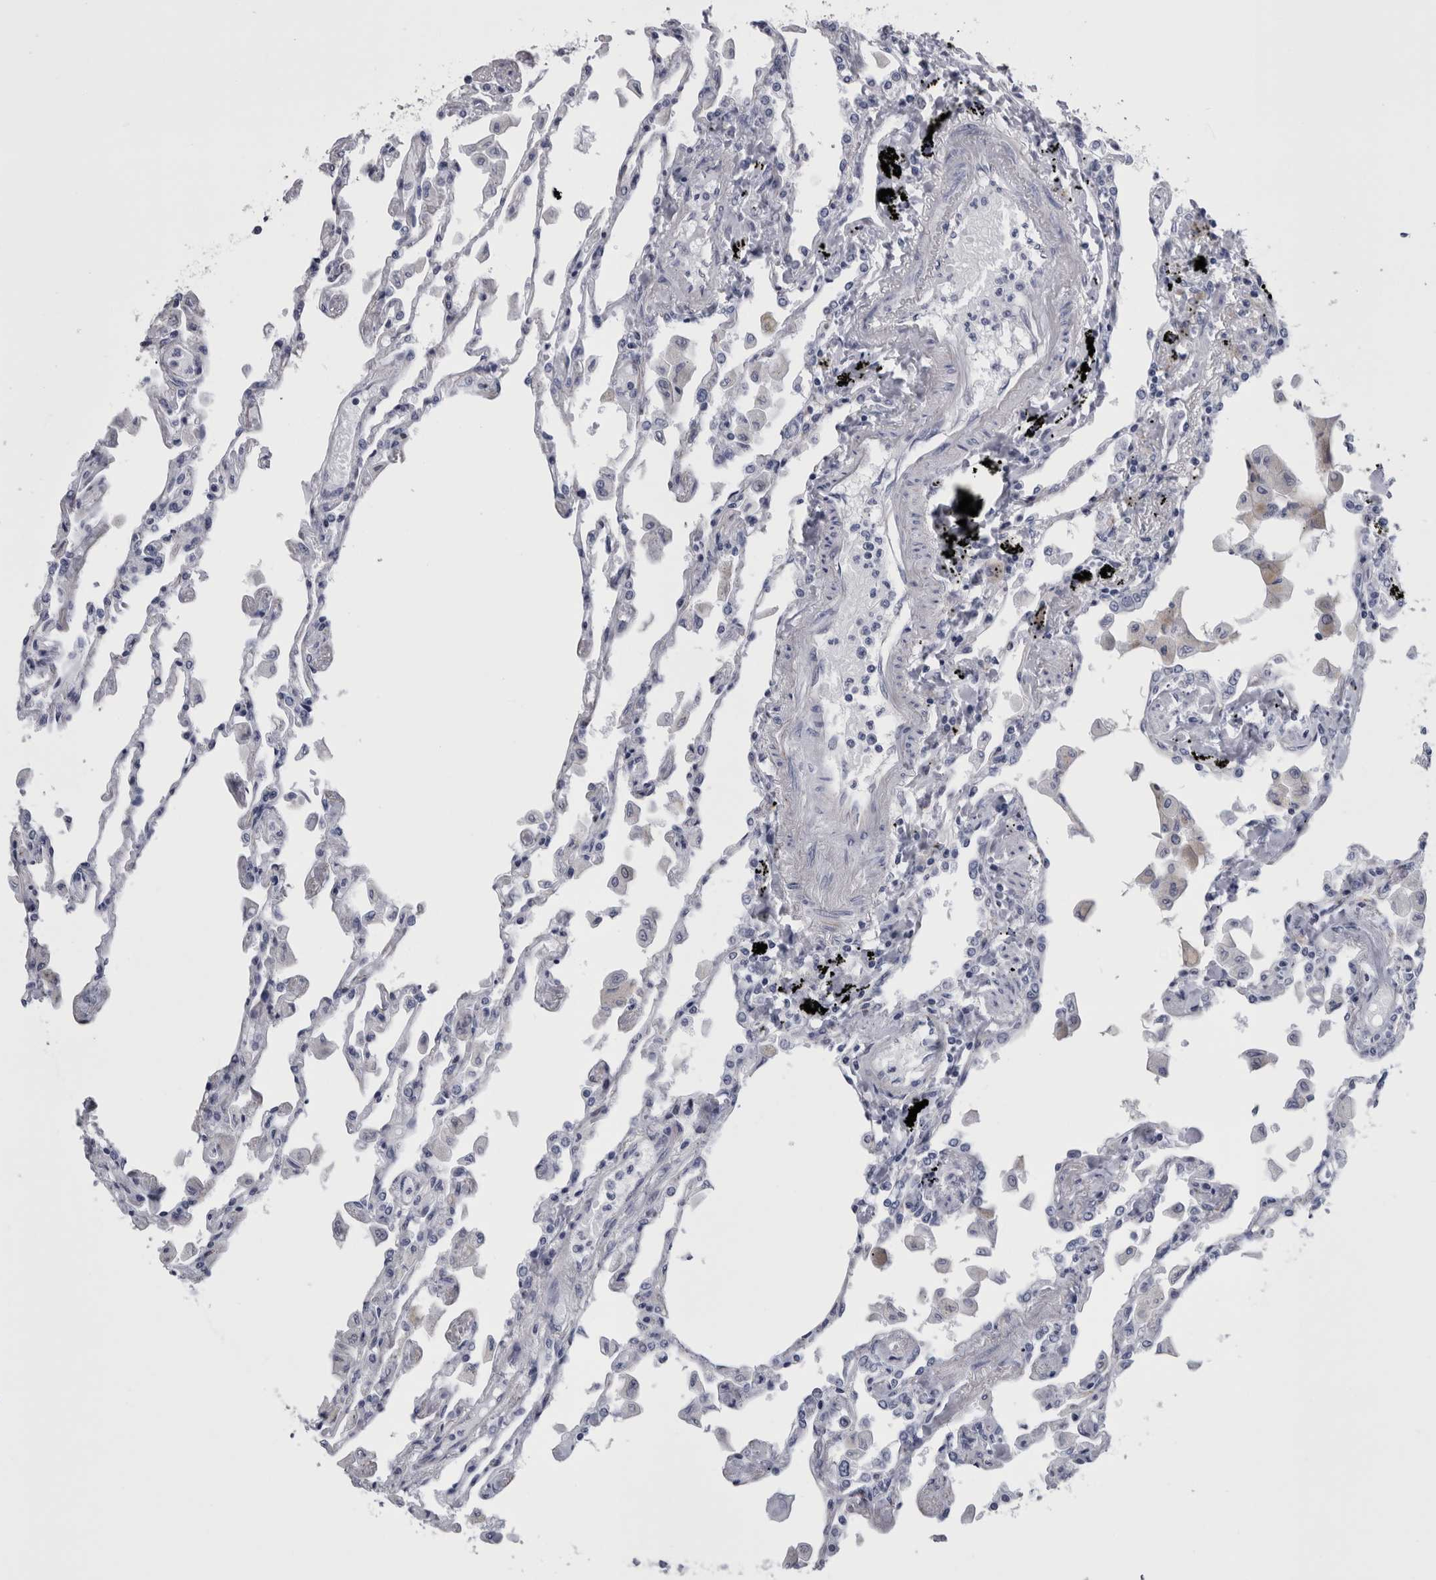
{"staining": {"intensity": "negative", "quantity": "none", "location": "none"}, "tissue": "lung", "cell_type": "Alveolar cells", "image_type": "normal", "snomed": [{"axis": "morphology", "description": "Normal tissue, NOS"}, {"axis": "topography", "description": "Bronchus"}, {"axis": "topography", "description": "Lung"}], "caption": "High magnification brightfield microscopy of normal lung stained with DAB (brown) and counterstained with hematoxylin (blue): alveolar cells show no significant staining.", "gene": "VWDE", "patient": {"sex": "female", "age": 49}}